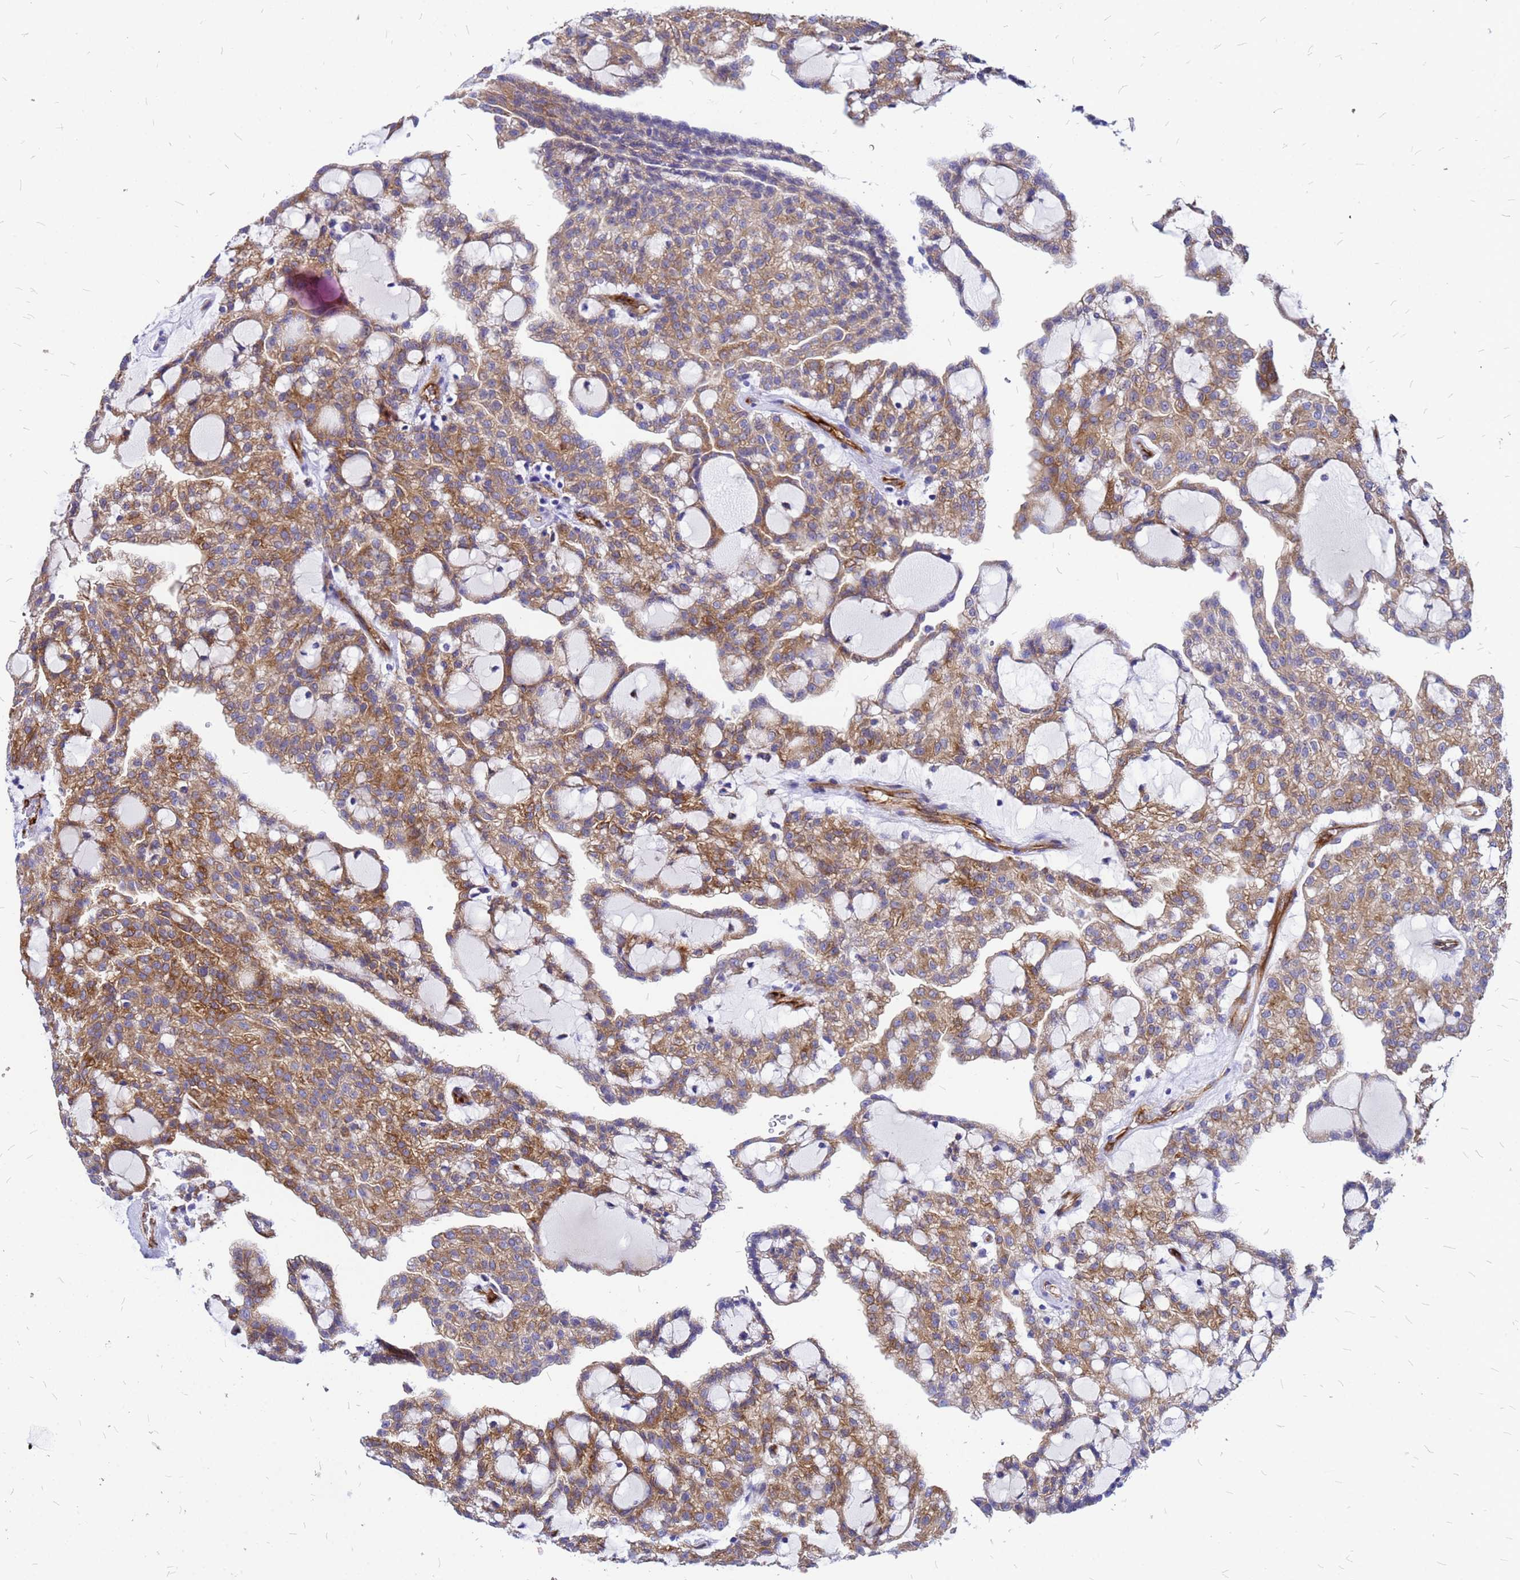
{"staining": {"intensity": "moderate", "quantity": ">75%", "location": "cytoplasmic/membranous"}, "tissue": "renal cancer", "cell_type": "Tumor cells", "image_type": "cancer", "snomed": [{"axis": "morphology", "description": "Adenocarcinoma, NOS"}, {"axis": "topography", "description": "Kidney"}], "caption": "Protein analysis of renal cancer tissue shows moderate cytoplasmic/membranous expression in about >75% of tumor cells.", "gene": "NOSTRIN", "patient": {"sex": "male", "age": 63}}